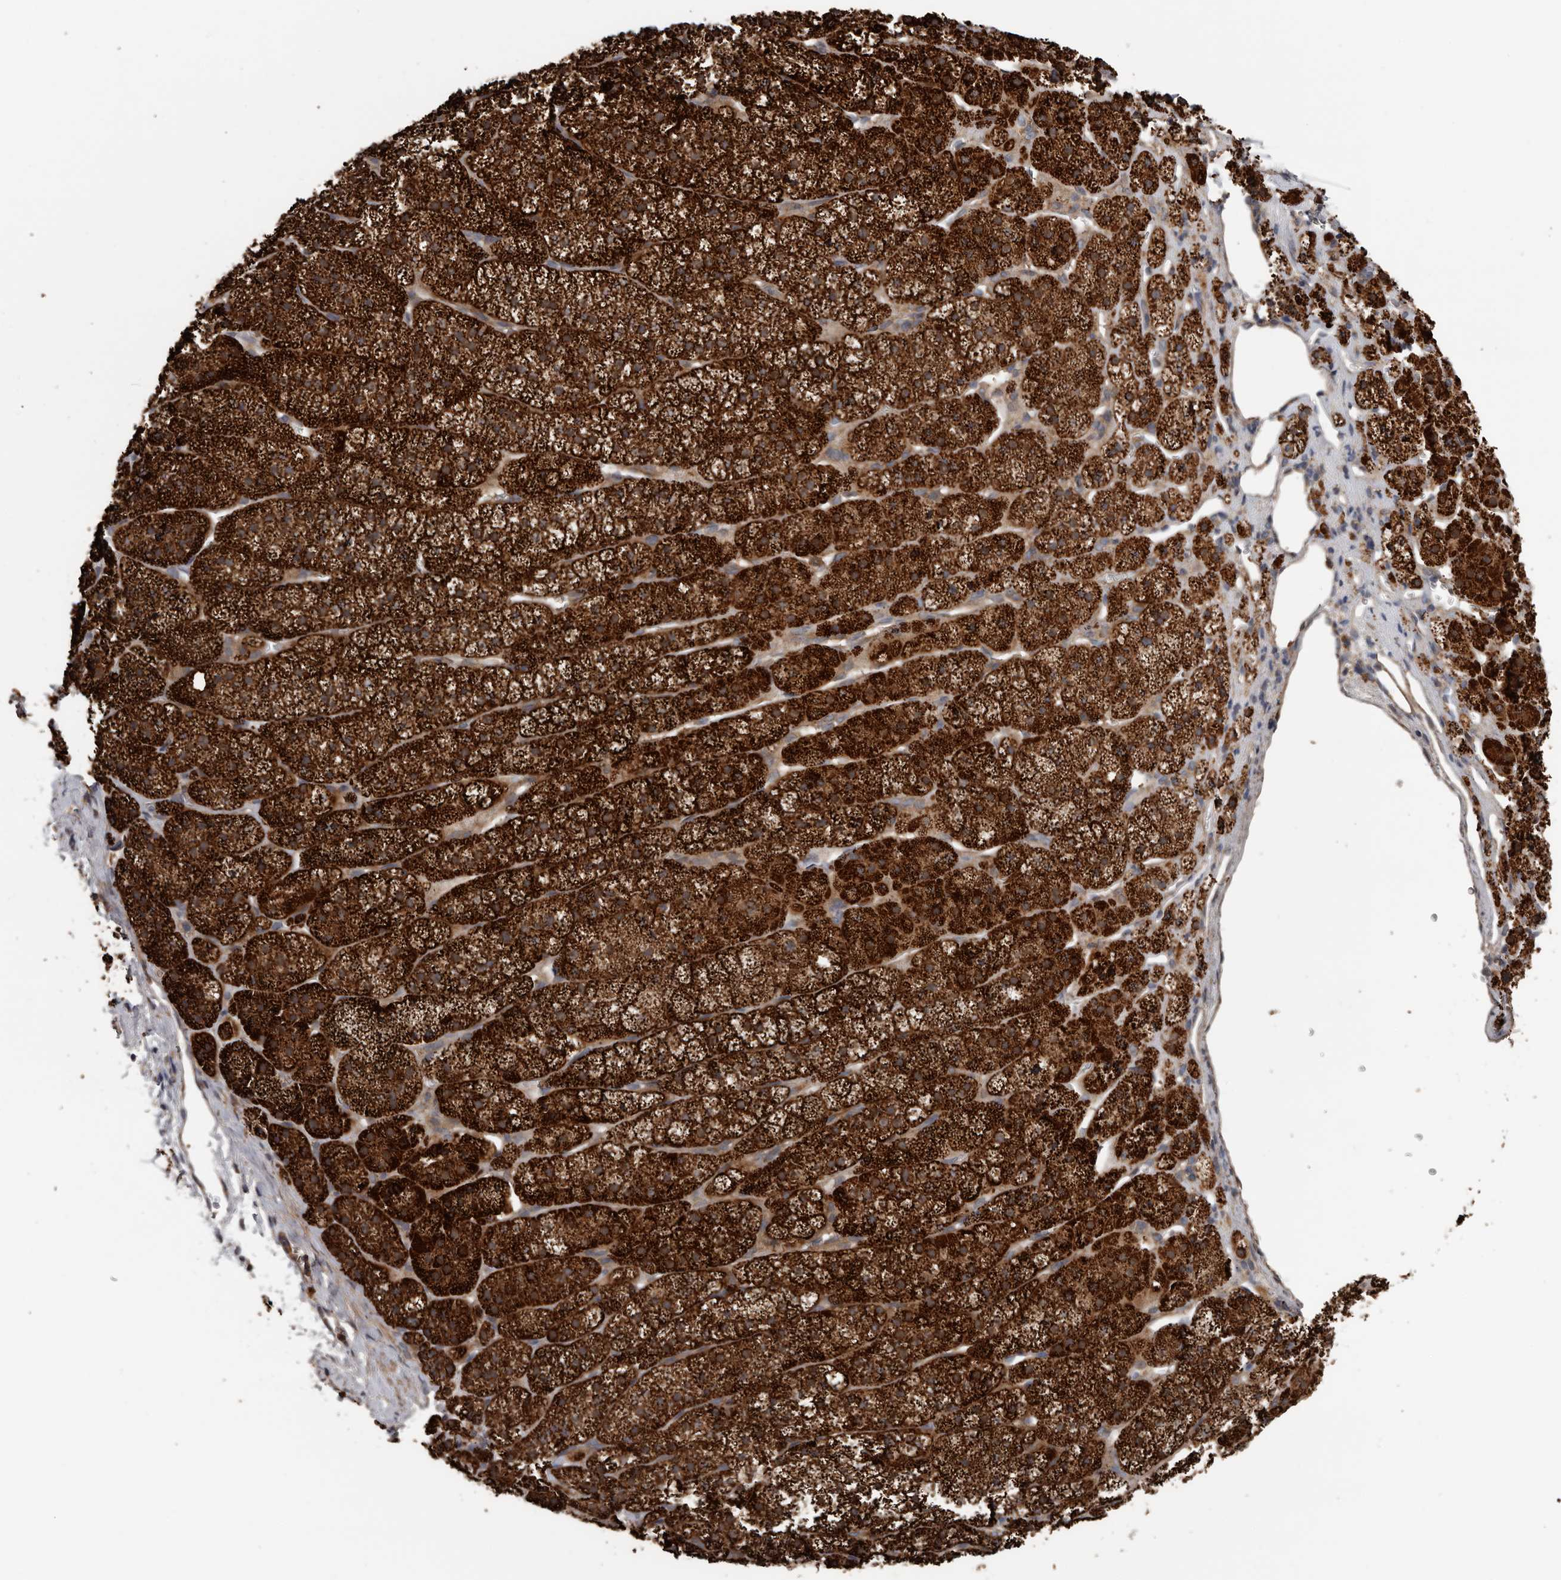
{"staining": {"intensity": "strong", "quantity": ">75%", "location": "cytoplasmic/membranous"}, "tissue": "adrenal gland", "cell_type": "Glandular cells", "image_type": "normal", "snomed": [{"axis": "morphology", "description": "Normal tissue, NOS"}, {"axis": "topography", "description": "Adrenal gland"}], "caption": "This micrograph displays immunohistochemistry staining of benign adrenal gland, with high strong cytoplasmic/membranous expression in about >75% of glandular cells.", "gene": "DNAJB4", "patient": {"sex": "female", "age": 44}}